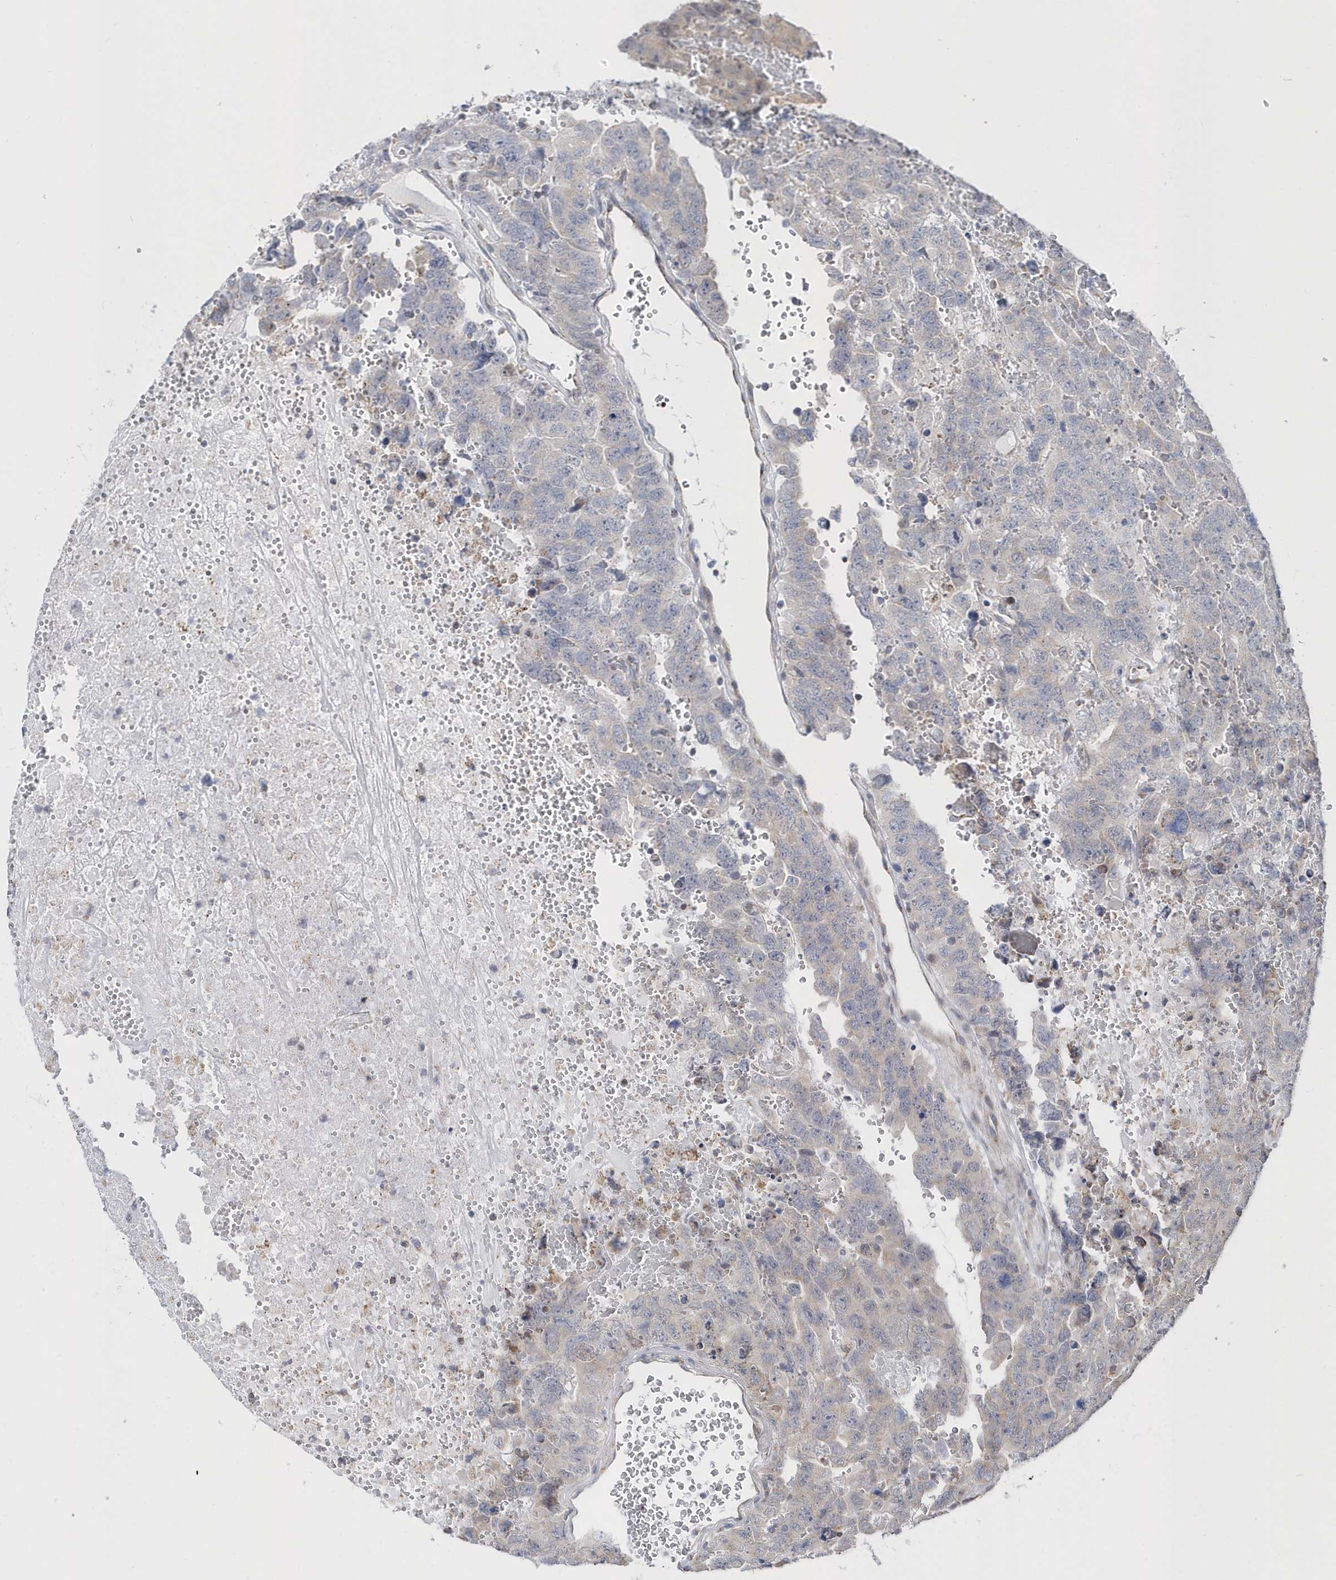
{"staining": {"intensity": "negative", "quantity": "none", "location": "none"}, "tissue": "testis cancer", "cell_type": "Tumor cells", "image_type": "cancer", "snomed": [{"axis": "morphology", "description": "Carcinoma, Embryonal, NOS"}, {"axis": "topography", "description": "Testis"}], "caption": "There is no significant expression in tumor cells of testis cancer.", "gene": "SPATA5", "patient": {"sex": "male", "age": 45}}